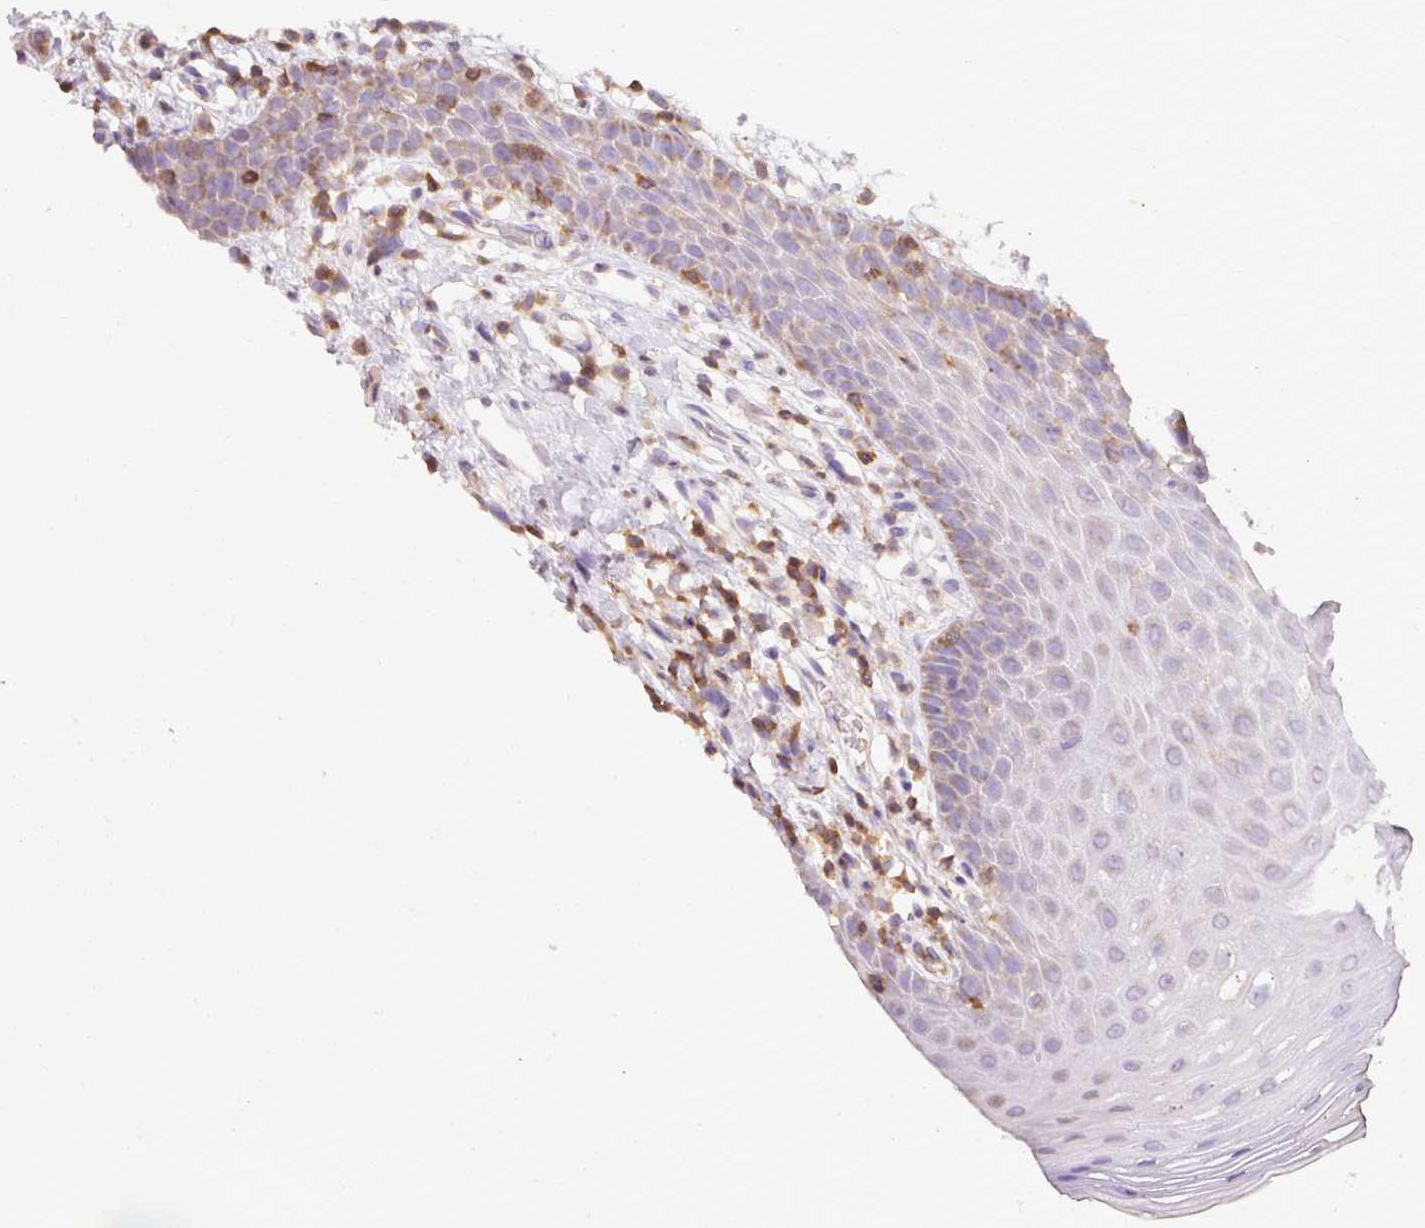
{"staining": {"intensity": "negative", "quantity": "none", "location": "none"}, "tissue": "oral mucosa", "cell_type": "Squamous epithelial cells", "image_type": "normal", "snomed": [{"axis": "morphology", "description": "Normal tissue, NOS"}, {"axis": "topography", "description": "Oral tissue"}, {"axis": "topography", "description": "Tounge, NOS"}], "caption": "IHC micrograph of benign oral mucosa: human oral mucosa stained with DAB (3,3'-diaminobenzidine) exhibits no significant protein positivity in squamous epithelial cells.", "gene": "IMMT", "patient": {"sex": "female", "age": 59}}